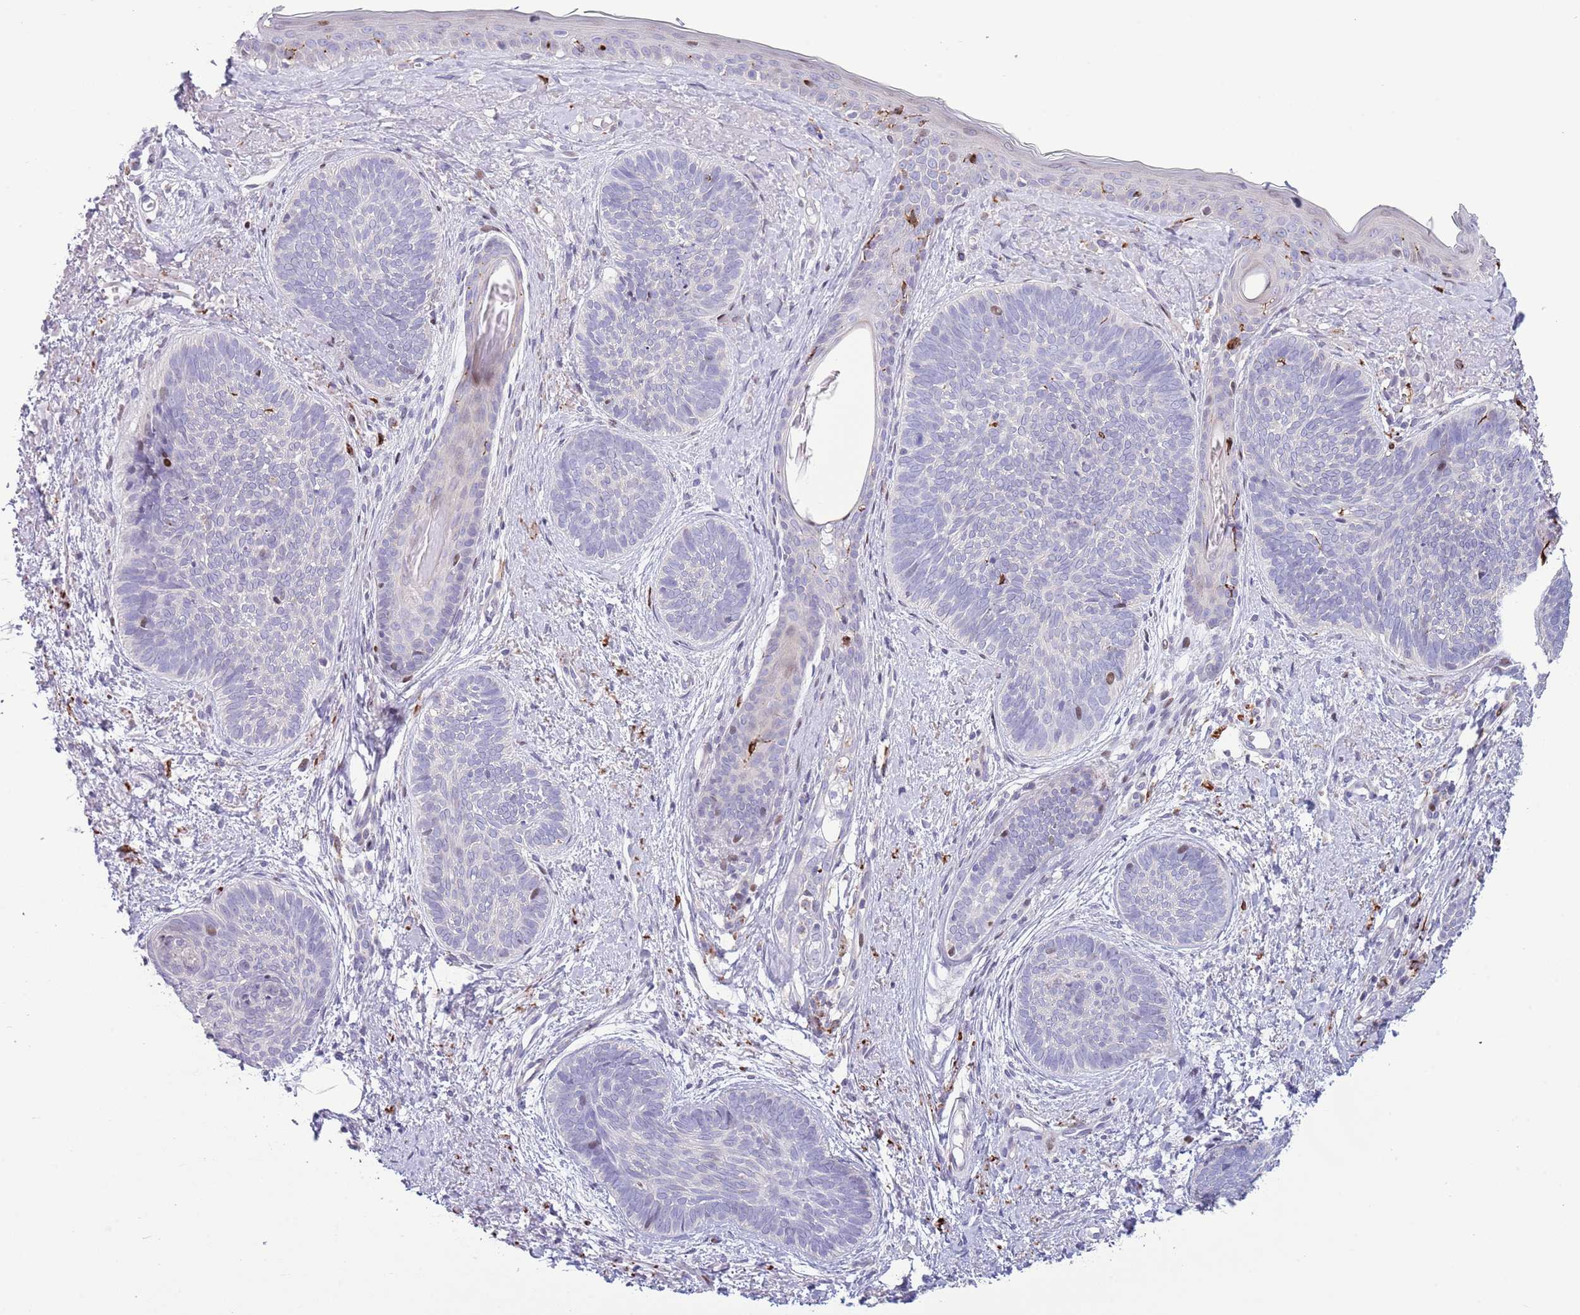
{"staining": {"intensity": "negative", "quantity": "none", "location": "none"}, "tissue": "skin cancer", "cell_type": "Tumor cells", "image_type": "cancer", "snomed": [{"axis": "morphology", "description": "Basal cell carcinoma"}, {"axis": "topography", "description": "Skin"}], "caption": "Immunohistochemistry image of basal cell carcinoma (skin) stained for a protein (brown), which reveals no expression in tumor cells.", "gene": "ANO8", "patient": {"sex": "female", "age": 81}}